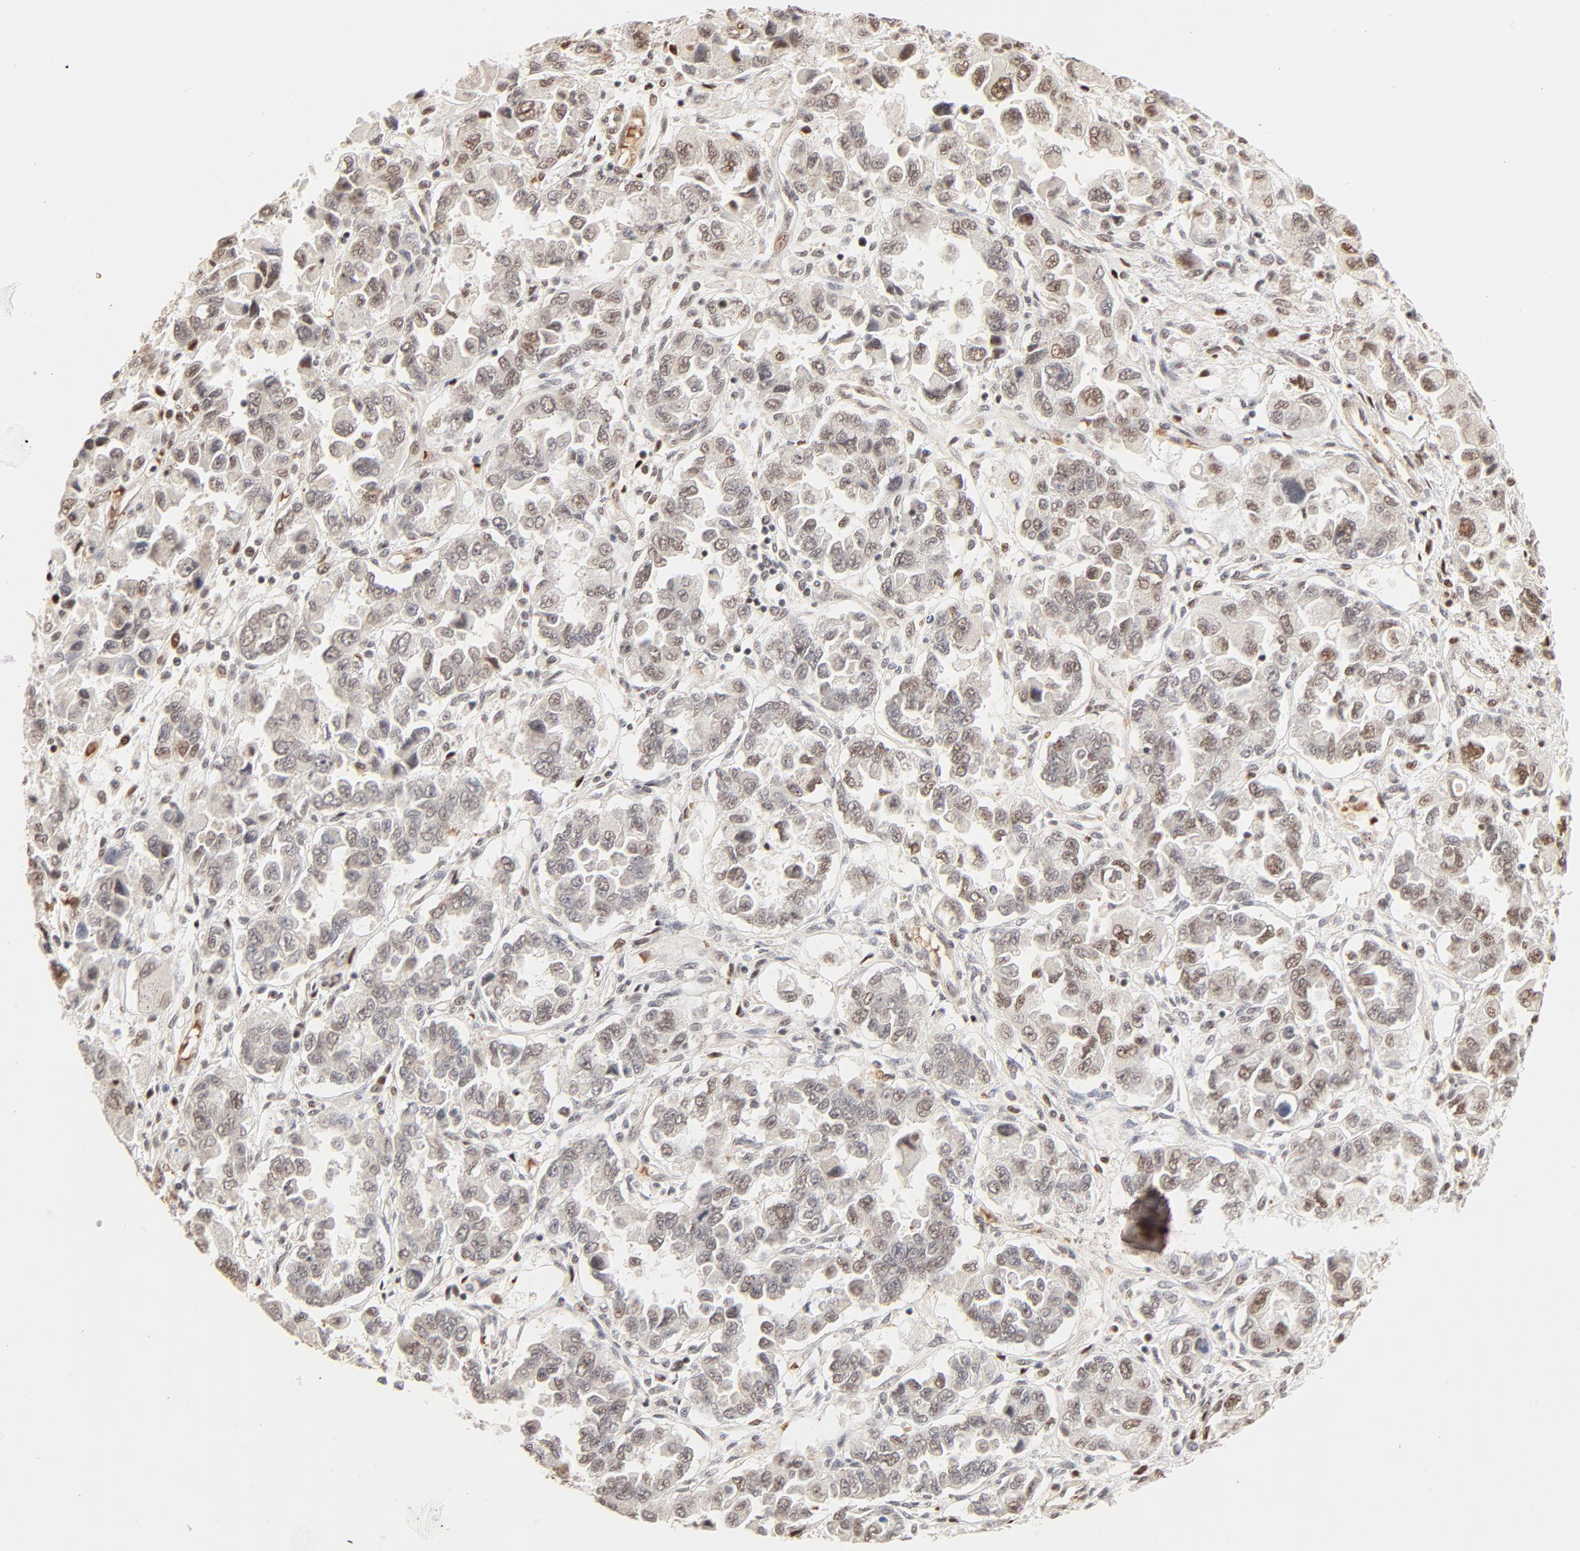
{"staining": {"intensity": "moderate", "quantity": "25%-75%", "location": "cytoplasmic/membranous,nuclear"}, "tissue": "ovarian cancer", "cell_type": "Tumor cells", "image_type": "cancer", "snomed": [{"axis": "morphology", "description": "Cystadenocarcinoma, serous, NOS"}, {"axis": "topography", "description": "Ovary"}], "caption": "Immunohistochemical staining of human ovarian serous cystadenocarcinoma shows medium levels of moderate cytoplasmic/membranous and nuclear staining in about 25%-75% of tumor cells.", "gene": "FAM50A", "patient": {"sex": "female", "age": 84}}